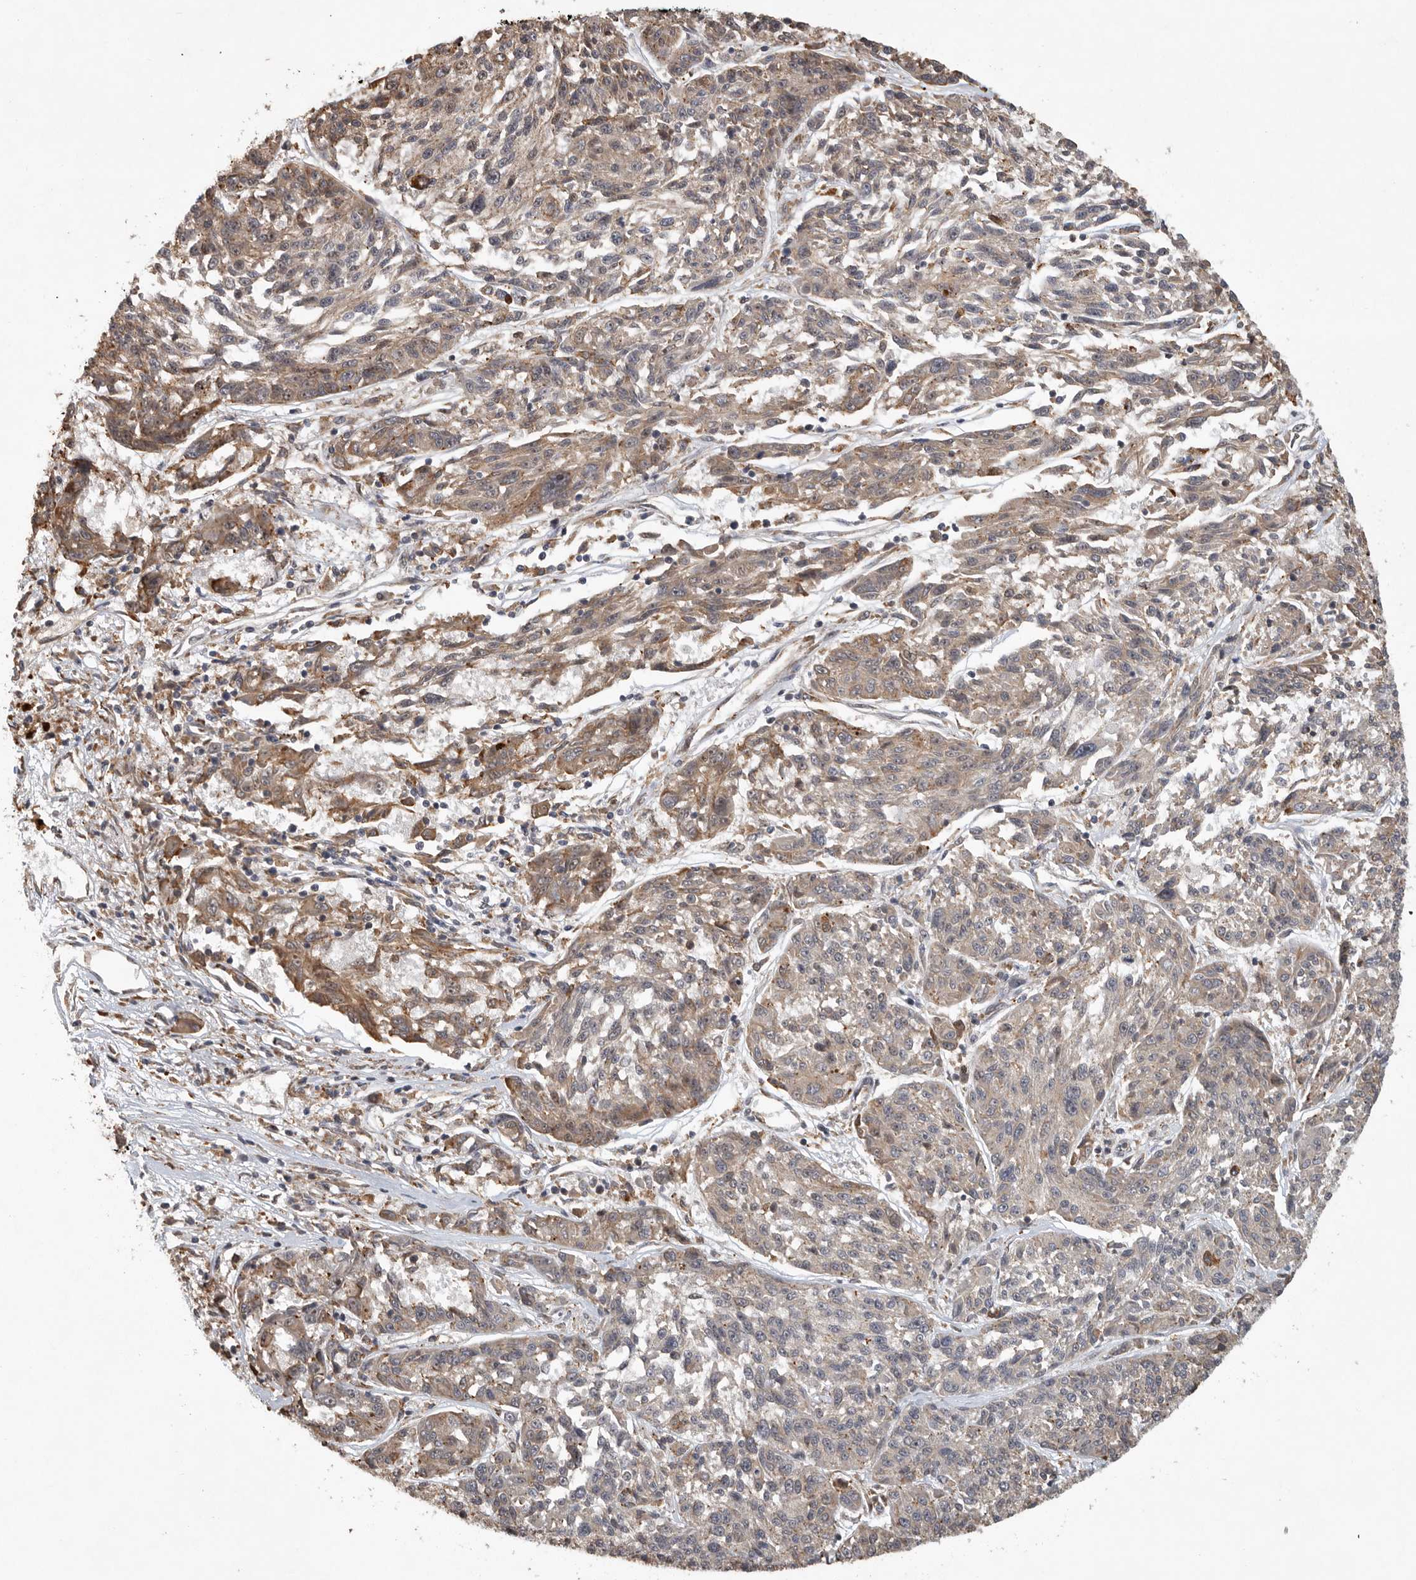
{"staining": {"intensity": "weak", "quantity": "25%-75%", "location": "cytoplasmic/membranous"}, "tissue": "melanoma", "cell_type": "Tumor cells", "image_type": "cancer", "snomed": [{"axis": "morphology", "description": "Malignant melanoma, NOS"}, {"axis": "topography", "description": "Skin"}], "caption": "Protein expression analysis of human malignant melanoma reveals weak cytoplasmic/membranous positivity in approximately 25%-75% of tumor cells. (brown staining indicates protein expression, while blue staining denotes nuclei).", "gene": "ZNF83", "patient": {"sex": "male", "age": 53}}